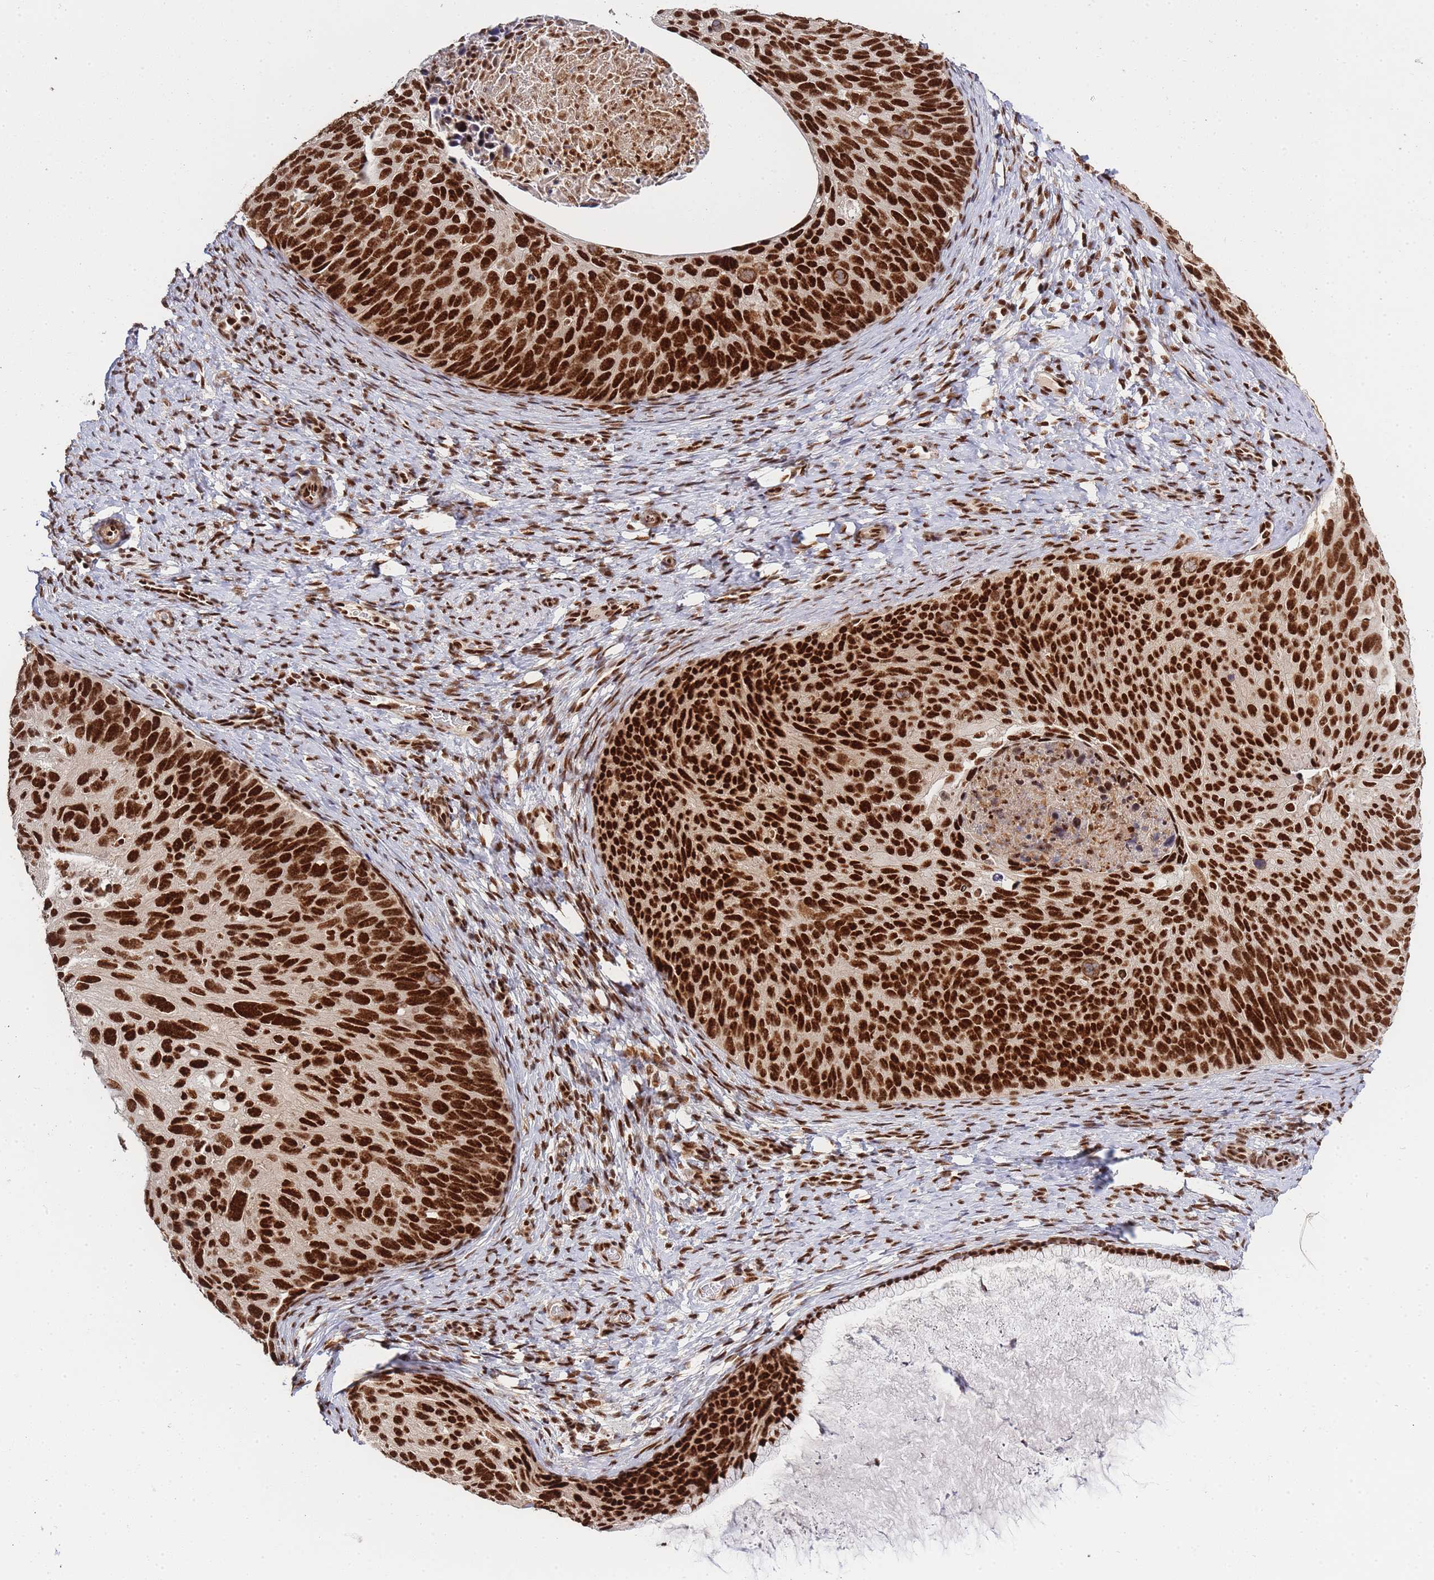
{"staining": {"intensity": "strong", "quantity": ">75%", "location": "nuclear"}, "tissue": "cervical cancer", "cell_type": "Tumor cells", "image_type": "cancer", "snomed": [{"axis": "morphology", "description": "Squamous cell carcinoma, NOS"}, {"axis": "topography", "description": "Cervix"}], "caption": "An immunohistochemistry histopathology image of neoplastic tissue is shown. Protein staining in brown labels strong nuclear positivity in cervical squamous cell carcinoma within tumor cells. Using DAB (3,3'-diaminobenzidine) (brown) and hematoxylin (blue) stains, captured at high magnification using brightfield microscopy.", "gene": "PRKDC", "patient": {"sex": "female", "age": 80}}